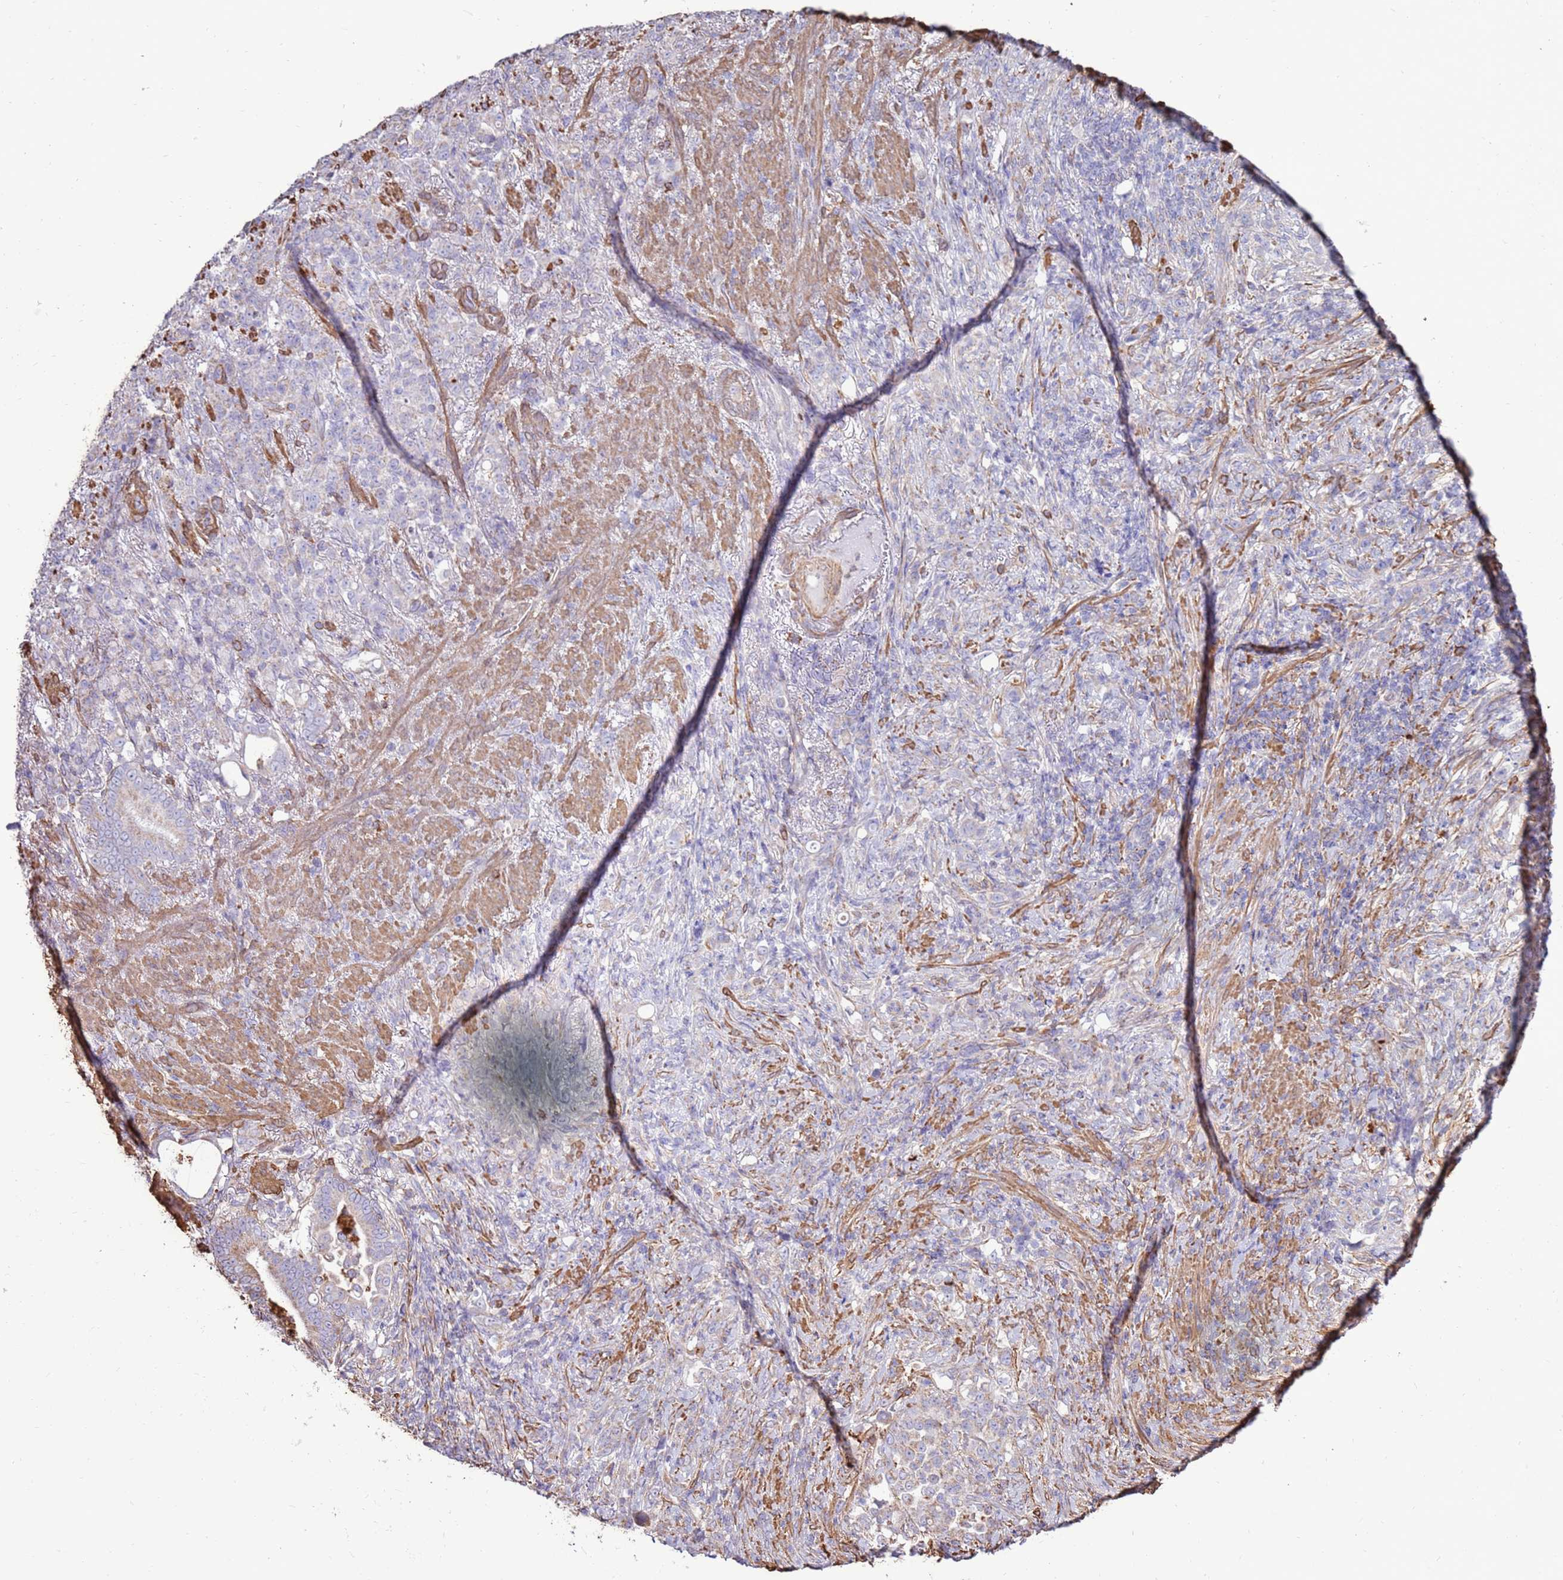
{"staining": {"intensity": "negative", "quantity": "none", "location": "none"}, "tissue": "stomach cancer", "cell_type": "Tumor cells", "image_type": "cancer", "snomed": [{"axis": "morphology", "description": "Normal tissue, NOS"}, {"axis": "morphology", "description": "Adenocarcinoma, NOS"}, {"axis": "topography", "description": "Stomach"}], "caption": "High magnification brightfield microscopy of stomach cancer (adenocarcinoma) stained with DAB (brown) and counterstained with hematoxylin (blue): tumor cells show no significant positivity. The staining was performed using DAB (3,3'-diaminobenzidine) to visualize the protein expression in brown, while the nuclei were stained in blue with hematoxylin (Magnification: 20x).", "gene": "DDX59", "patient": {"sex": "female", "age": 79}}